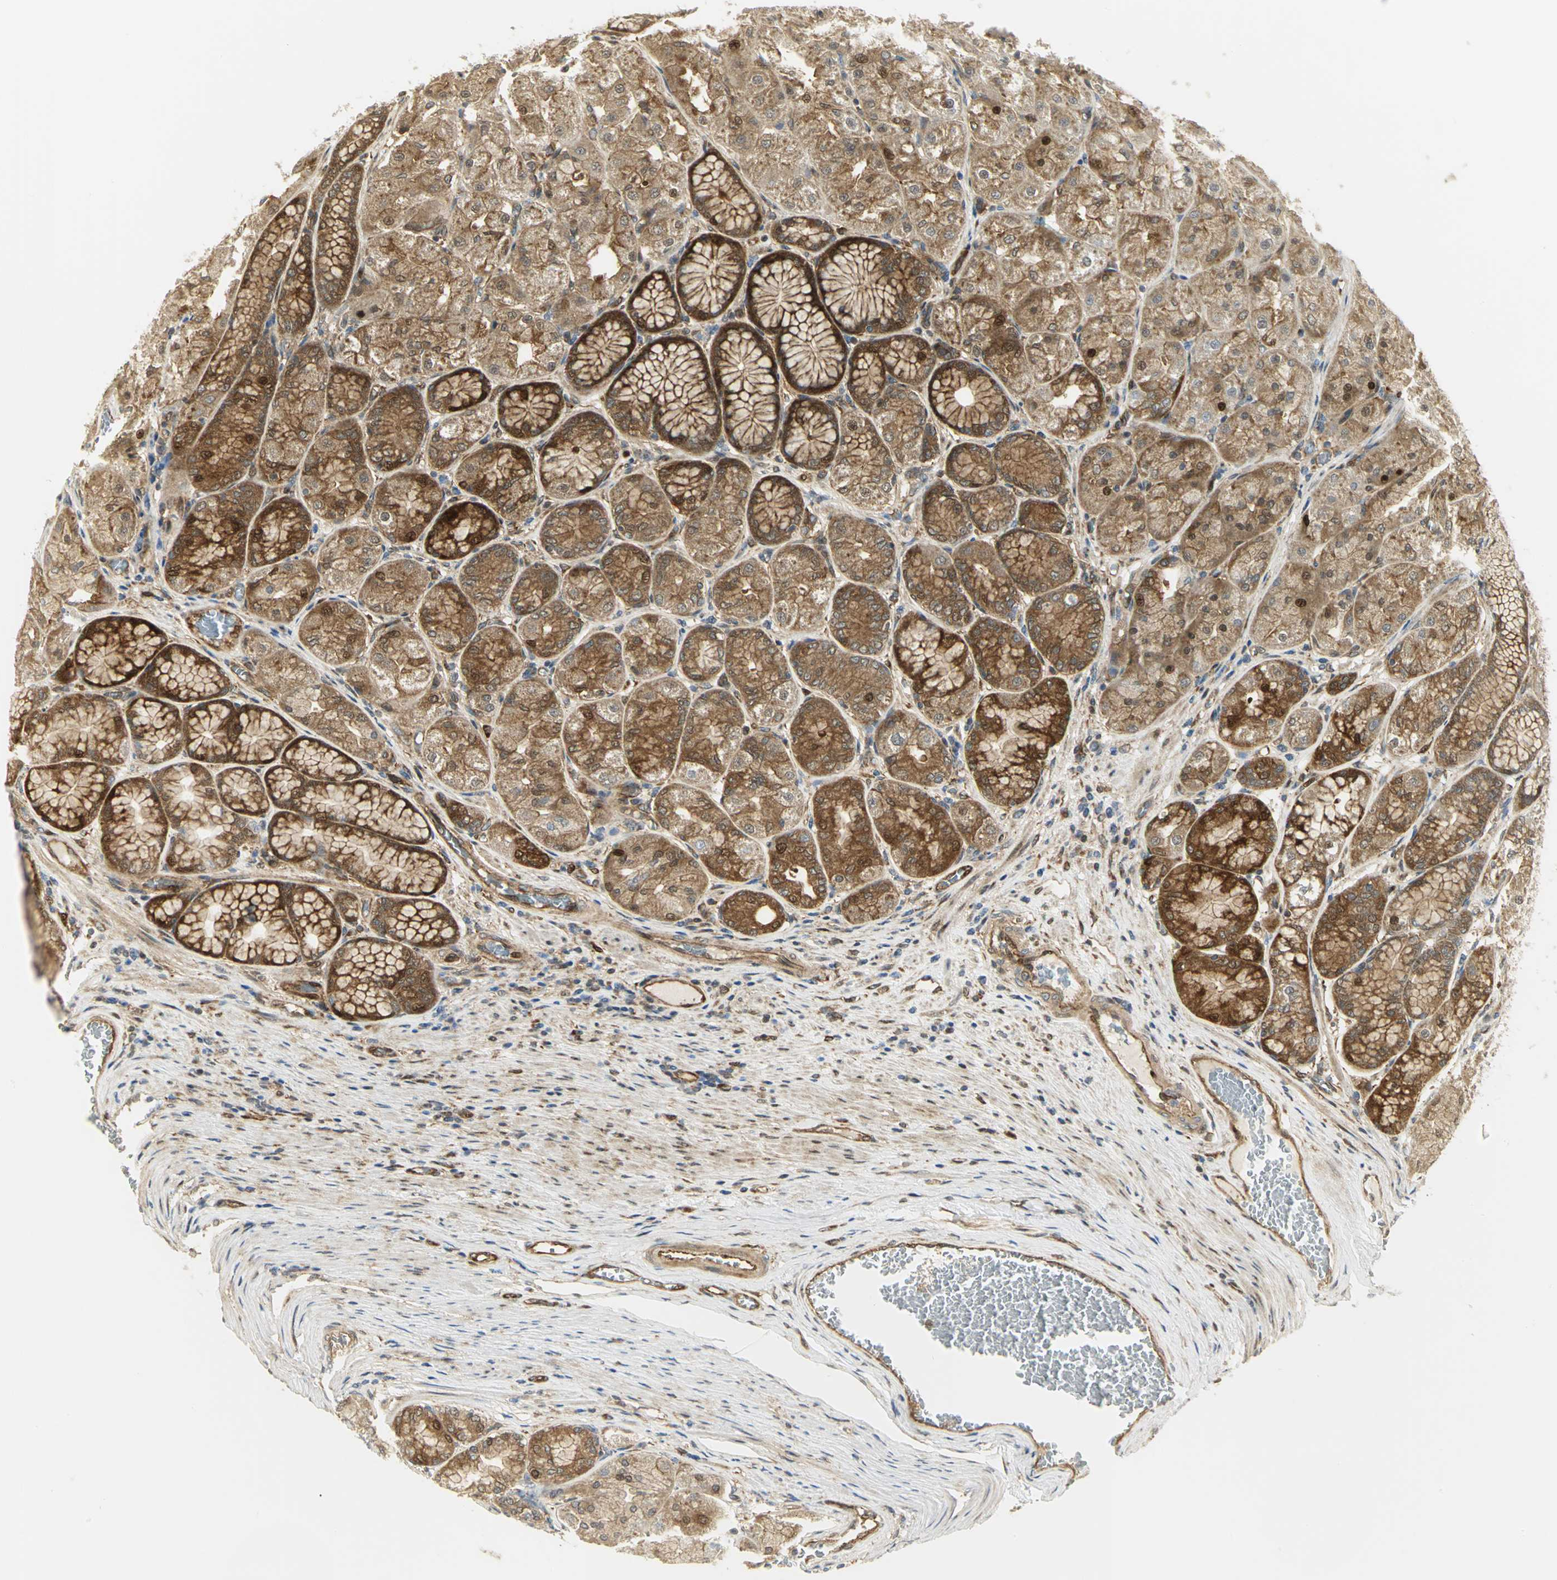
{"staining": {"intensity": "strong", "quantity": ">75%", "location": "cytoplasmic/membranous,nuclear"}, "tissue": "stomach", "cell_type": "Glandular cells", "image_type": "normal", "snomed": [{"axis": "morphology", "description": "Normal tissue, NOS"}, {"axis": "morphology", "description": "Adenocarcinoma, NOS"}, {"axis": "topography", "description": "Stomach"}, {"axis": "topography", "description": "Stomach, lower"}], "caption": "Immunohistochemical staining of normal human stomach exhibits high levels of strong cytoplasmic/membranous,nuclear positivity in approximately >75% of glandular cells.", "gene": "EEA1", "patient": {"sex": "female", "age": 65}}